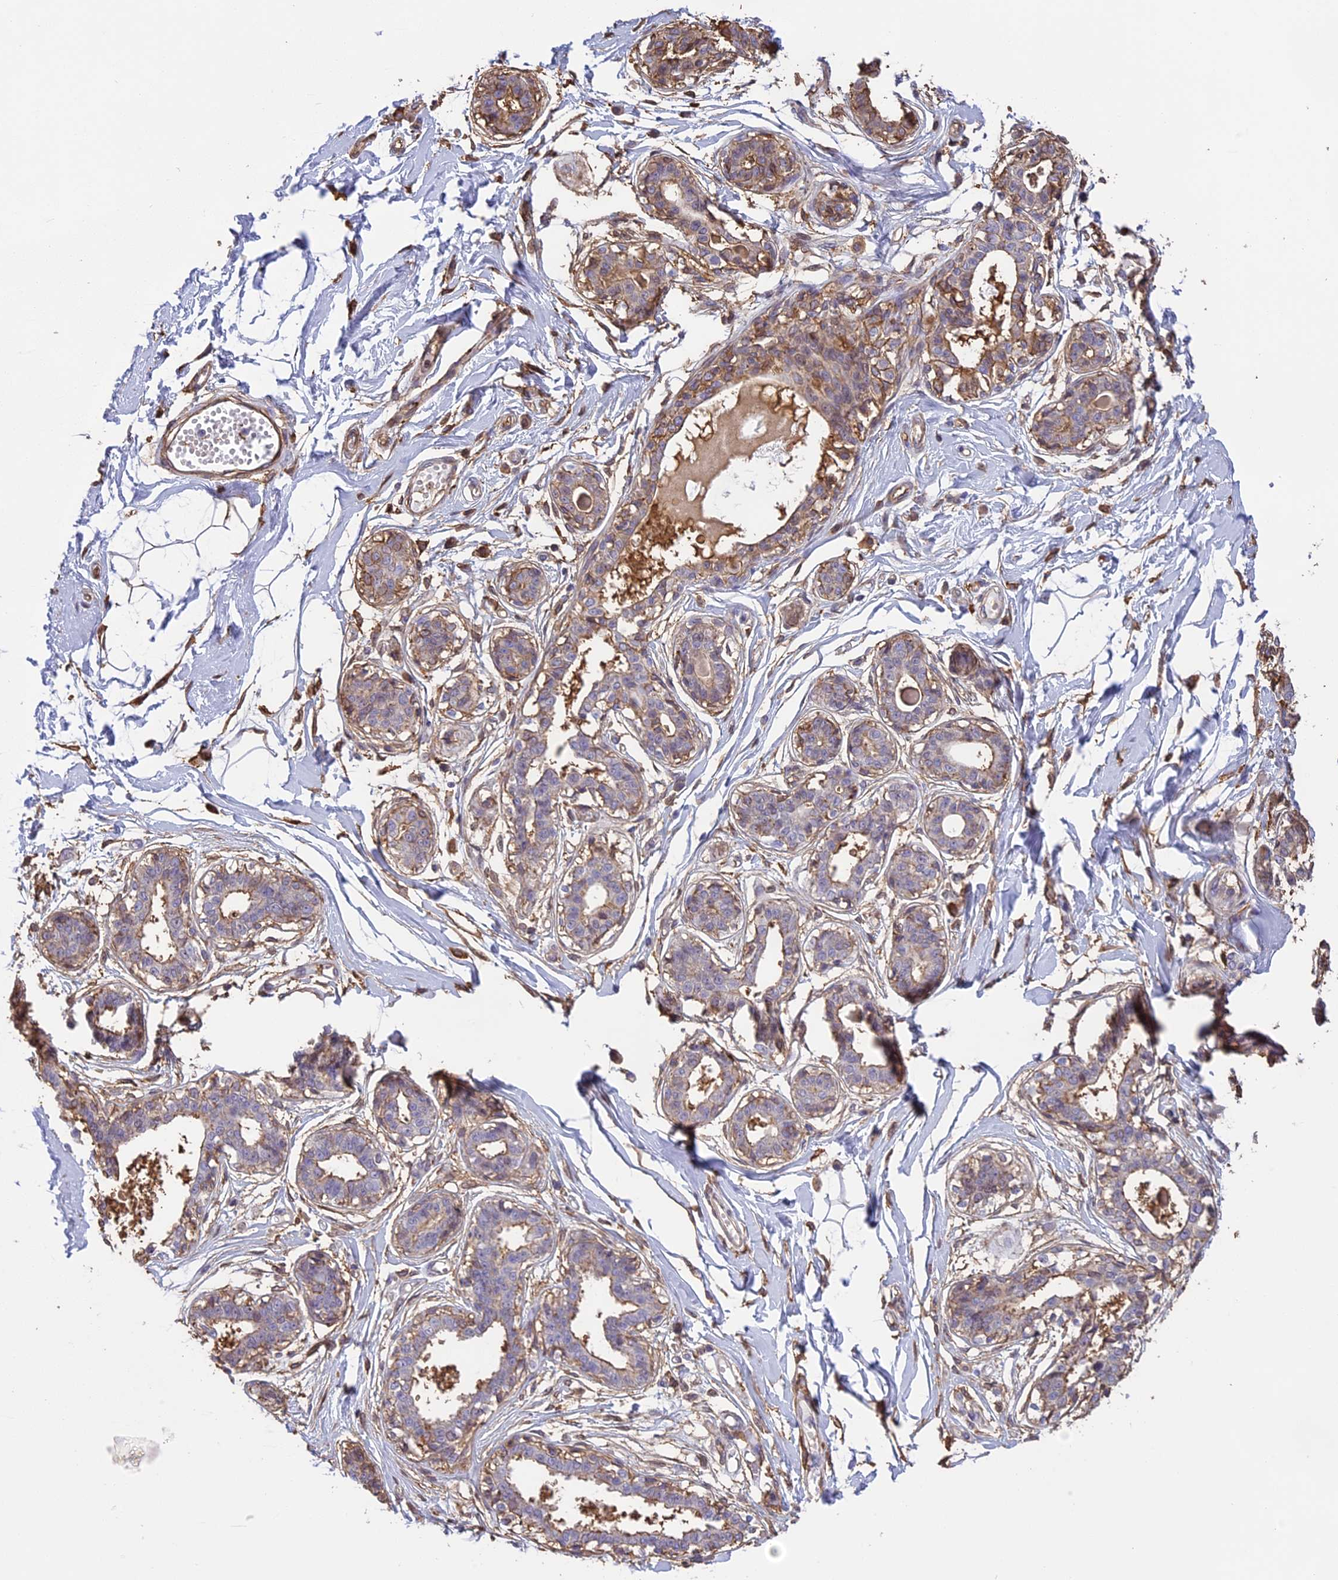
{"staining": {"intensity": "weak", "quantity": "25%-75%", "location": "cytoplasmic/membranous"}, "tissue": "breast", "cell_type": "Adipocytes", "image_type": "normal", "snomed": [{"axis": "morphology", "description": "Normal tissue, NOS"}, {"axis": "topography", "description": "Breast"}], "caption": "Immunohistochemistry (IHC) (DAB) staining of normal human breast reveals weak cytoplasmic/membranous protein positivity in about 25%-75% of adipocytes. The staining is performed using DAB (3,3'-diaminobenzidine) brown chromogen to label protein expression. The nuclei are counter-stained blue using hematoxylin.", "gene": "TMEM255B", "patient": {"sex": "female", "age": 45}}